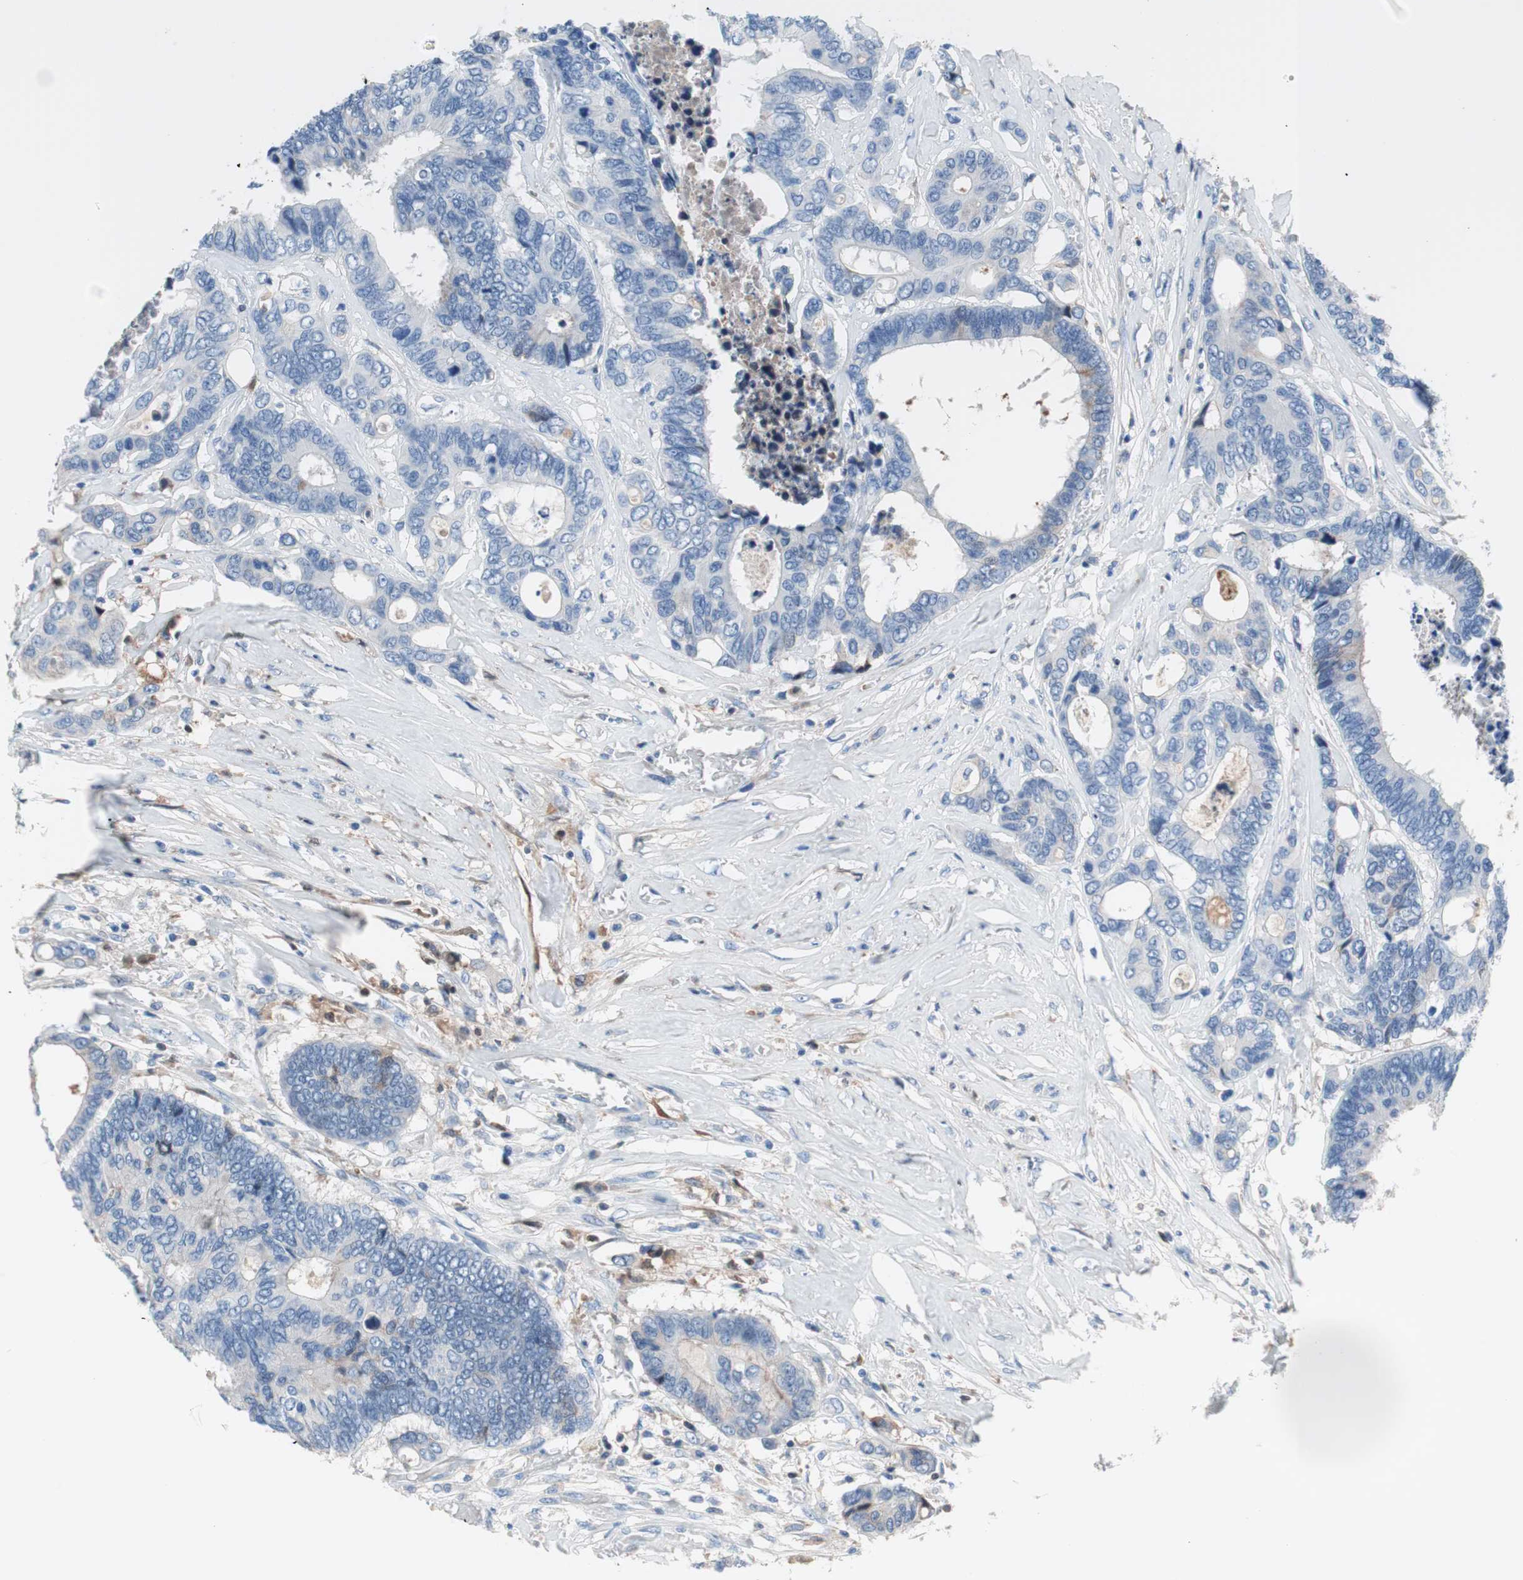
{"staining": {"intensity": "negative", "quantity": "none", "location": "none"}, "tissue": "colorectal cancer", "cell_type": "Tumor cells", "image_type": "cancer", "snomed": [{"axis": "morphology", "description": "Adenocarcinoma, NOS"}, {"axis": "topography", "description": "Rectum"}], "caption": "Immunohistochemical staining of adenocarcinoma (colorectal) displays no significant staining in tumor cells.", "gene": "RBP4", "patient": {"sex": "male", "age": 55}}